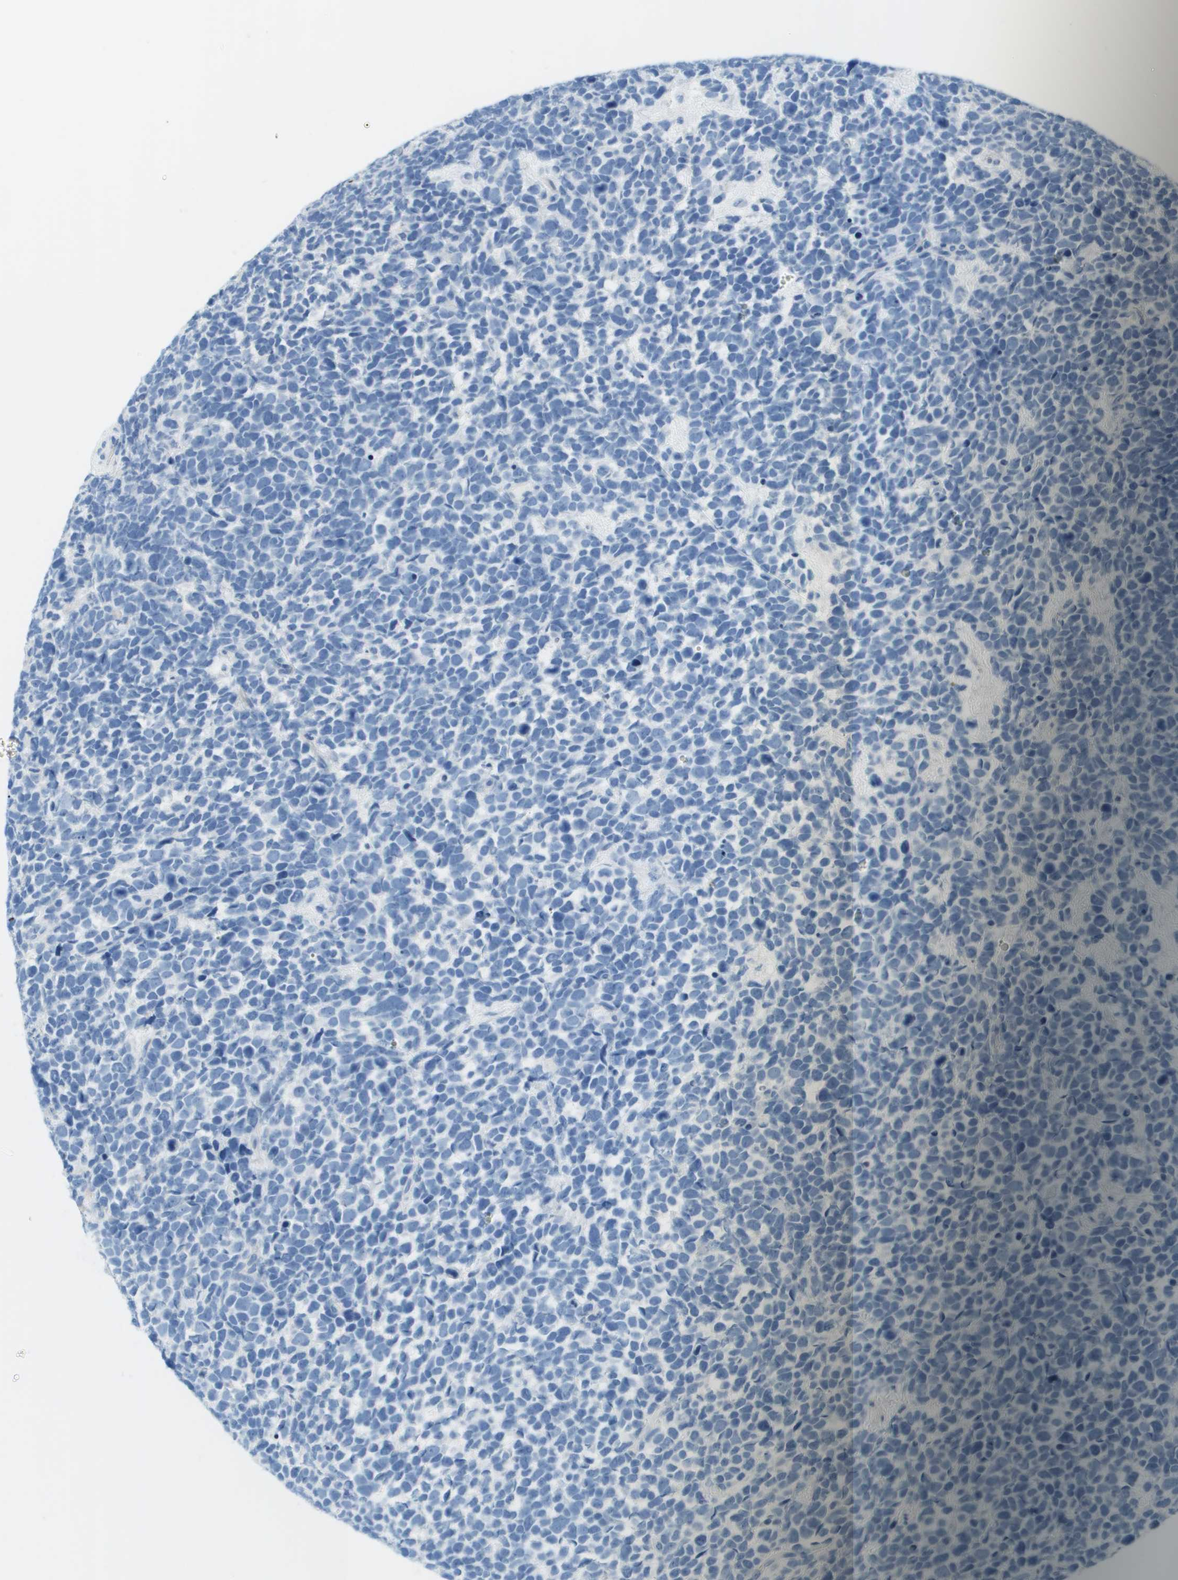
{"staining": {"intensity": "negative", "quantity": "none", "location": "none"}, "tissue": "urothelial cancer", "cell_type": "Tumor cells", "image_type": "cancer", "snomed": [{"axis": "morphology", "description": "Urothelial carcinoma, High grade"}, {"axis": "topography", "description": "Urinary bladder"}], "caption": "Immunohistochemistry of urothelial cancer shows no staining in tumor cells.", "gene": "CDHR2", "patient": {"sex": "female", "age": 82}}